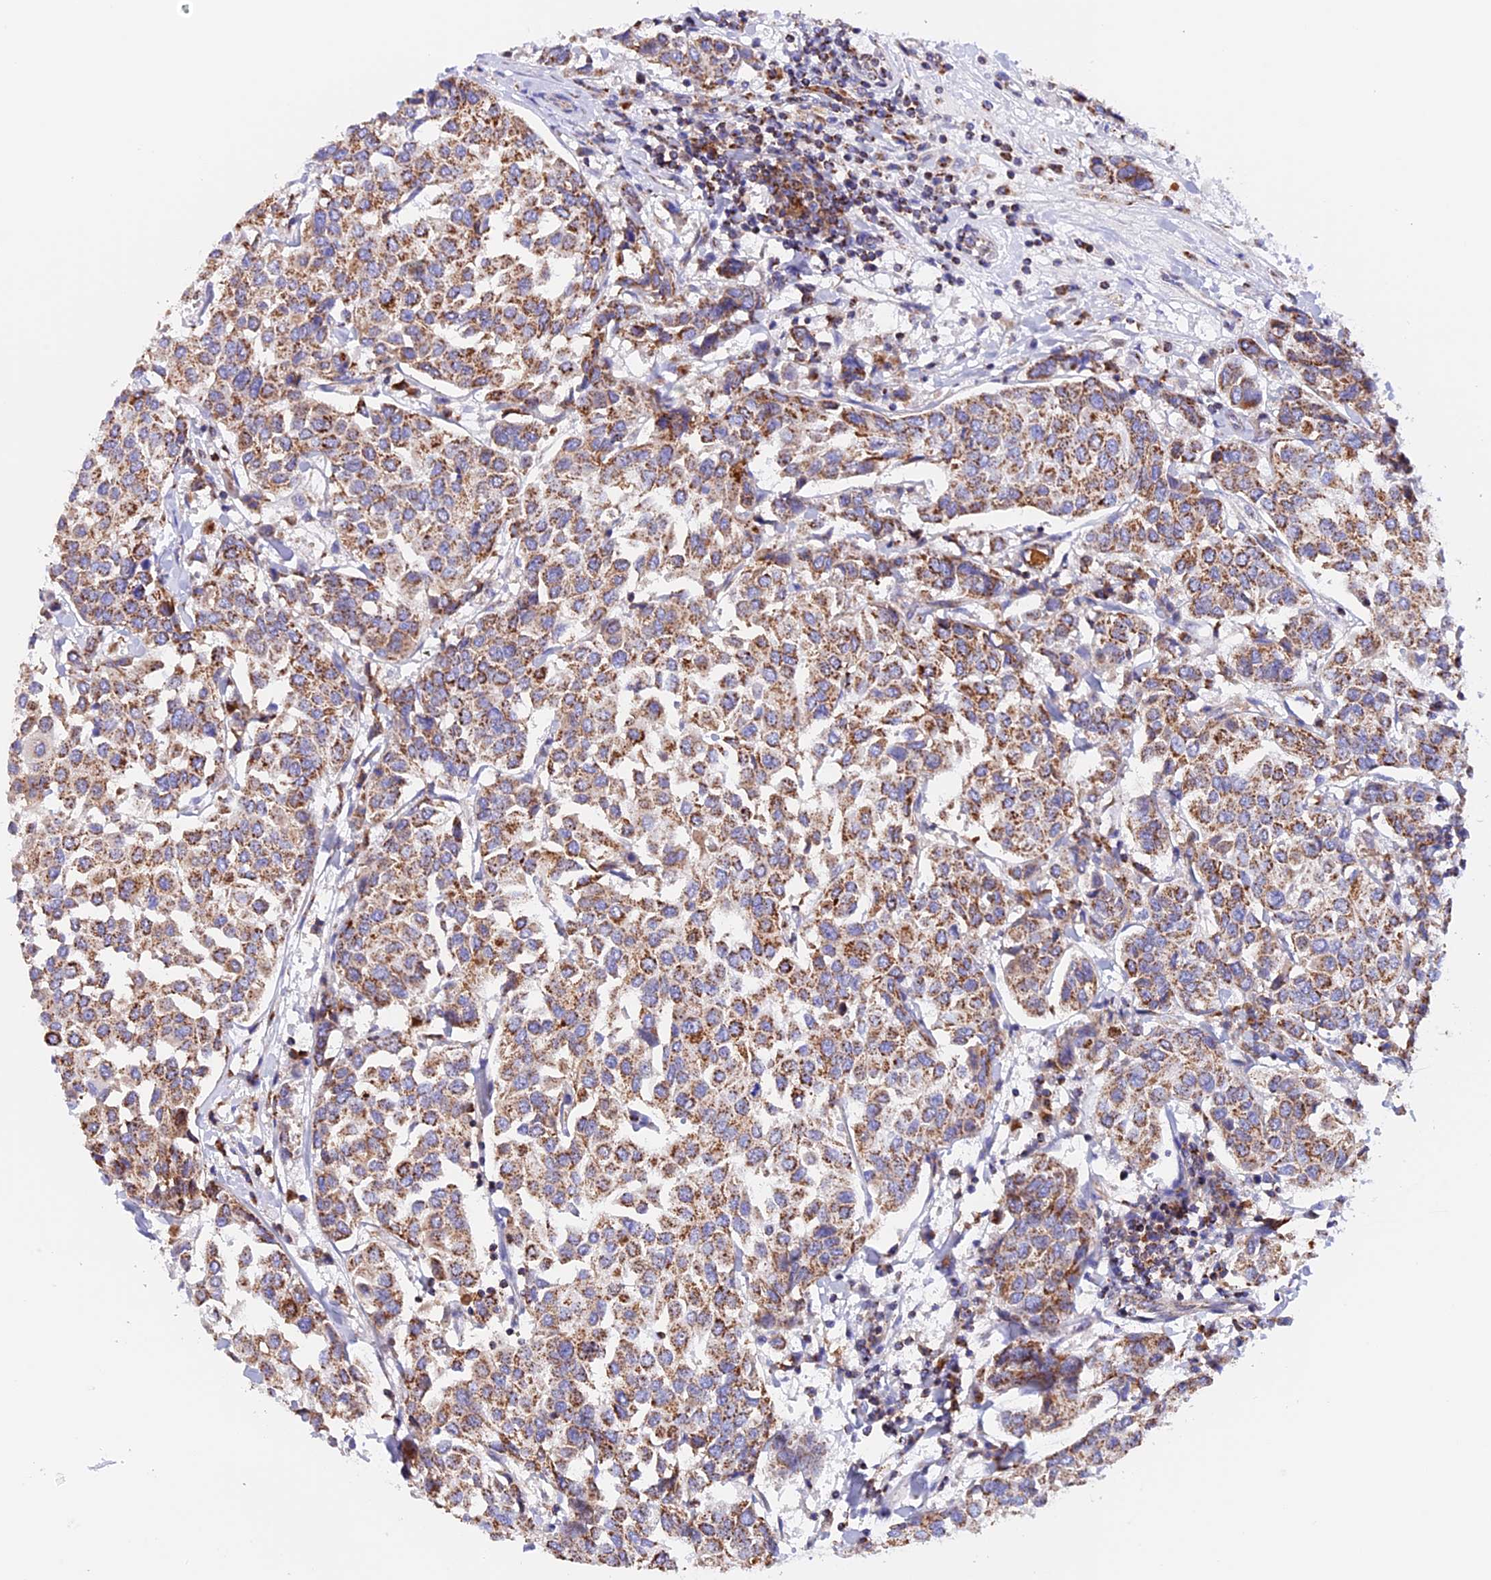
{"staining": {"intensity": "moderate", "quantity": ">75%", "location": "cytoplasmic/membranous"}, "tissue": "breast cancer", "cell_type": "Tumor cells", "image_type": "cancer", "snomed": [{"axis": "morphology", "description": "Duct carcinoma"}, {"axis": "topography", "description": "Breast"}], "caption": "Immunohistochemical staining of human breast cancer (invasive ductal carcinoma) displays moderate cytoplasmic/membranous protein expression in approximately >75% of tumor cells.", "gene": "GCDH", "patient": {"sex": "female", "age": 55}}